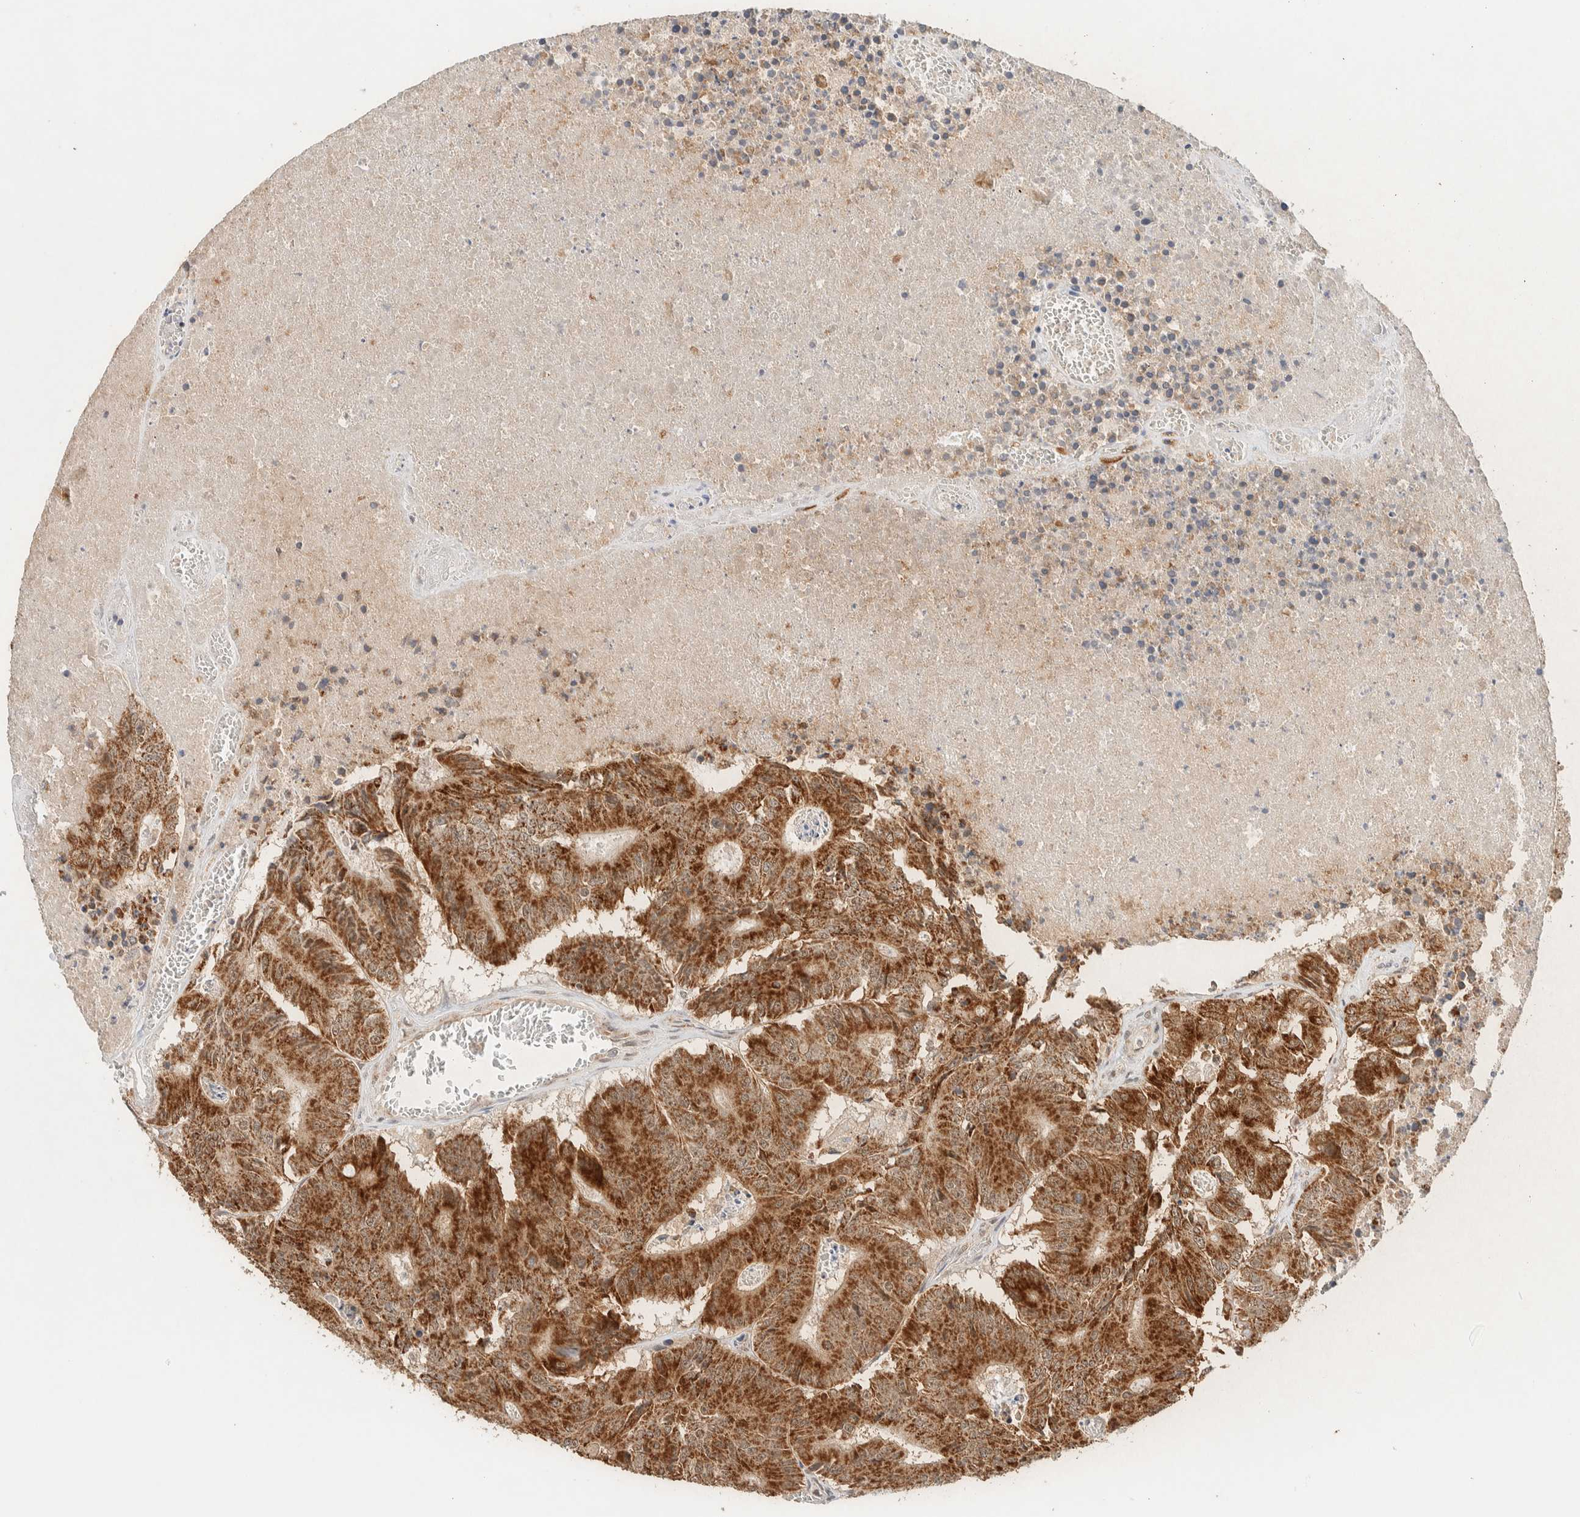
{"staining": {"intensity": "strong", "quantity": ">75%", "location": "cytoplasmic/membranous"}, "tissue": "colorectal cancer", "cell_type": "Tumor cells", "image_type": "cancer", "snomed": [{"axis": "morphology", "description": "Adenocarcinoma, NOS"}, {"axis": "topography", "description": "Colon"}], "caption": "A brown stain highlights strong cytoplasmic/membranous positivity of a protein in human colorectal cancer (adenocarcinoma) tumor cells. (IHC, brightfield microscopy, high magnification).", "gene": "MRPL41", "patient": {"sex": "male", "age": 87}}